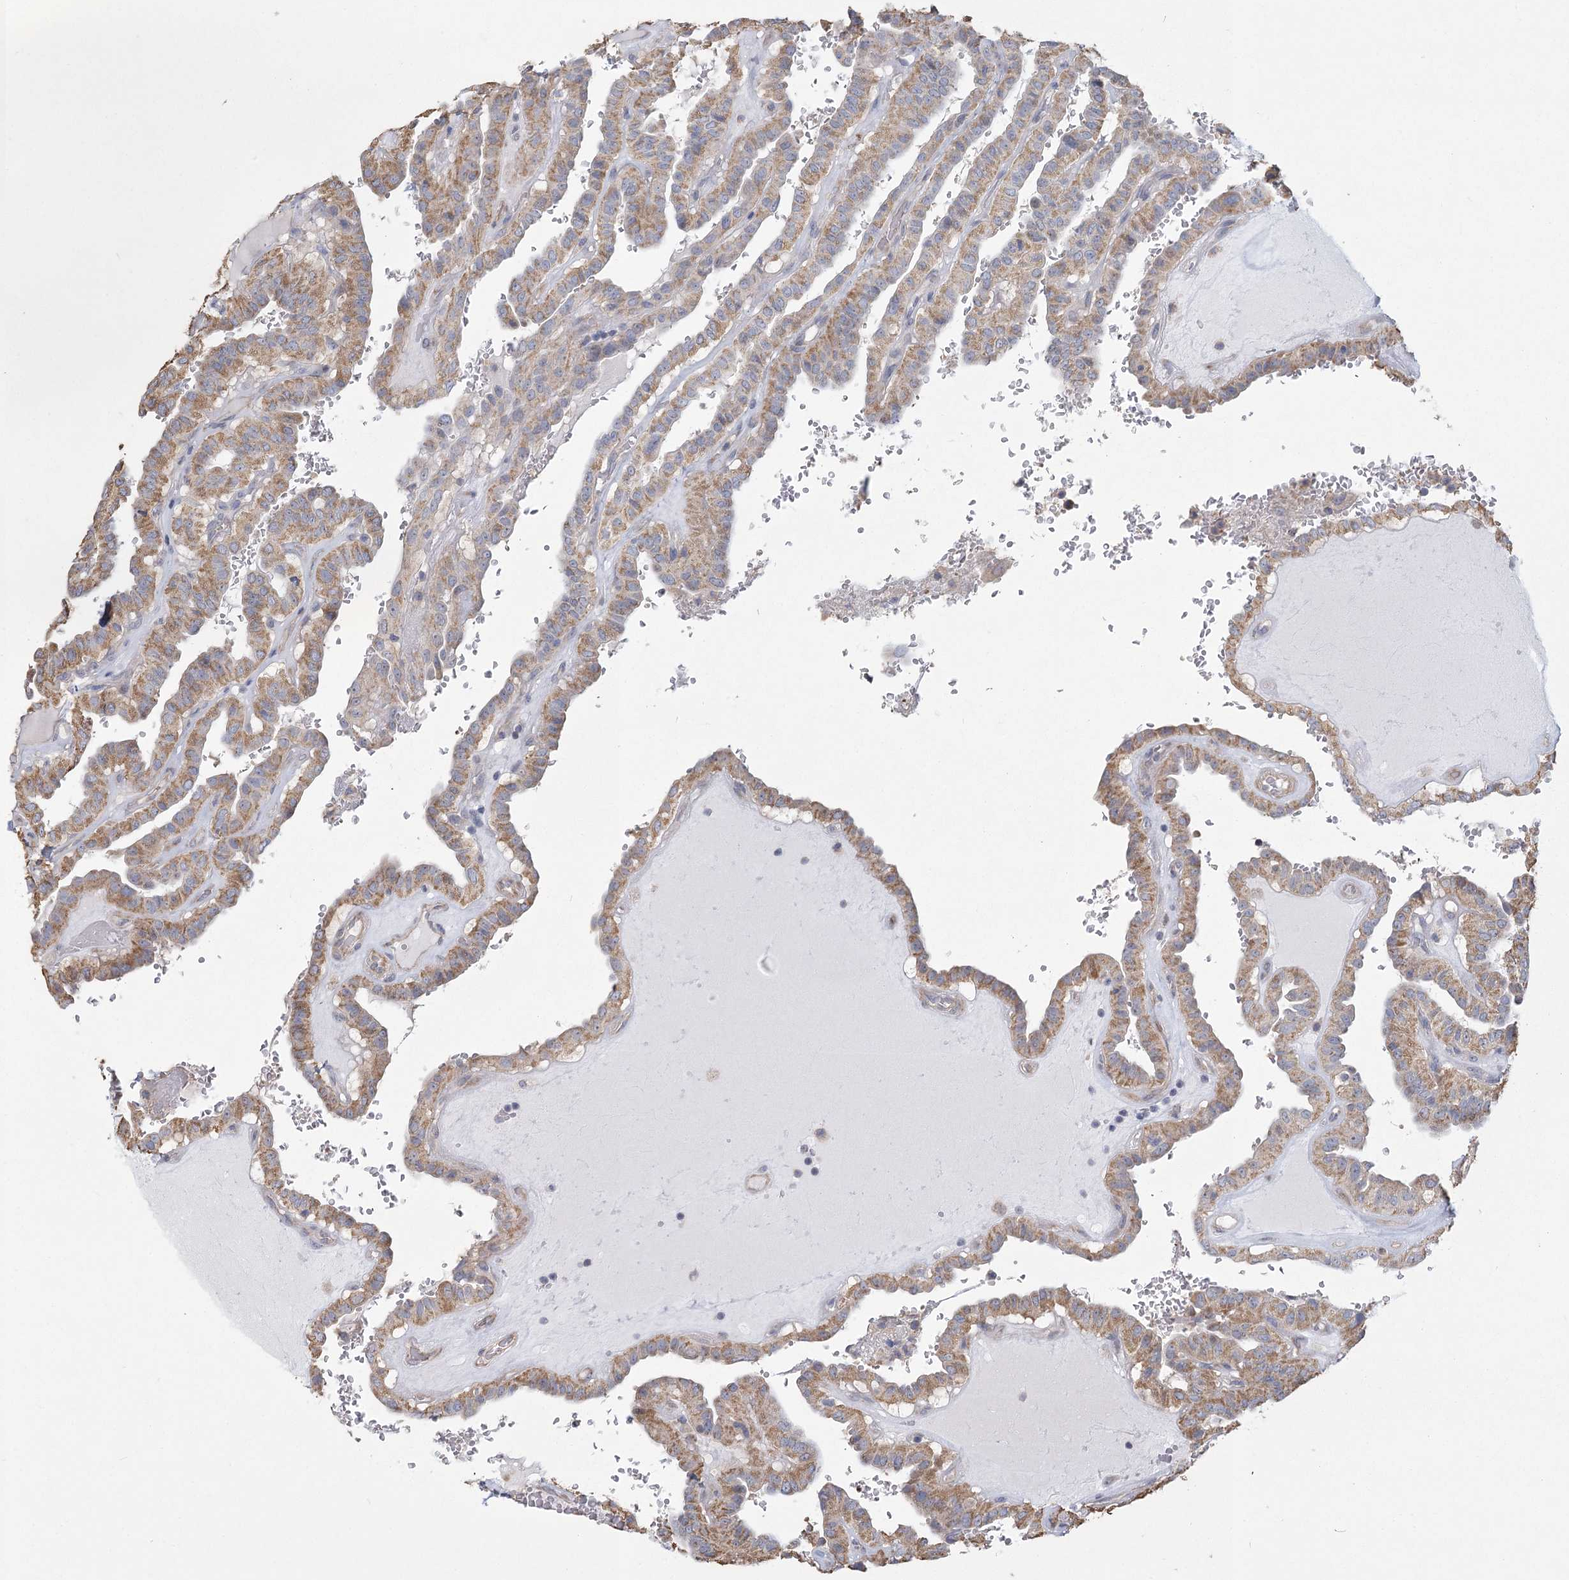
{"staining": {"intensity": "moderate", "quantity": ">75%", "location": "cytoplasmic/membranous"}, "tissue": "thyroid cancer", "cell_type": "Tumor cells", "image_type": "cancer", "snomed": [{"axis": "morphology", "description": "Papillary adenocarcinoma, NOS"}, {"axis": "topography", "description": "Thyroid gland"}], "caption": "This image shows immunohistochemistry staining of human thyroid papillary adenocarcinoma, with medium moderate cytoplasmic/membranous staining in approximately >75% of tumor cells.", "gene": "CNTLN", "patient": {"sex": "male", "age": 77}}